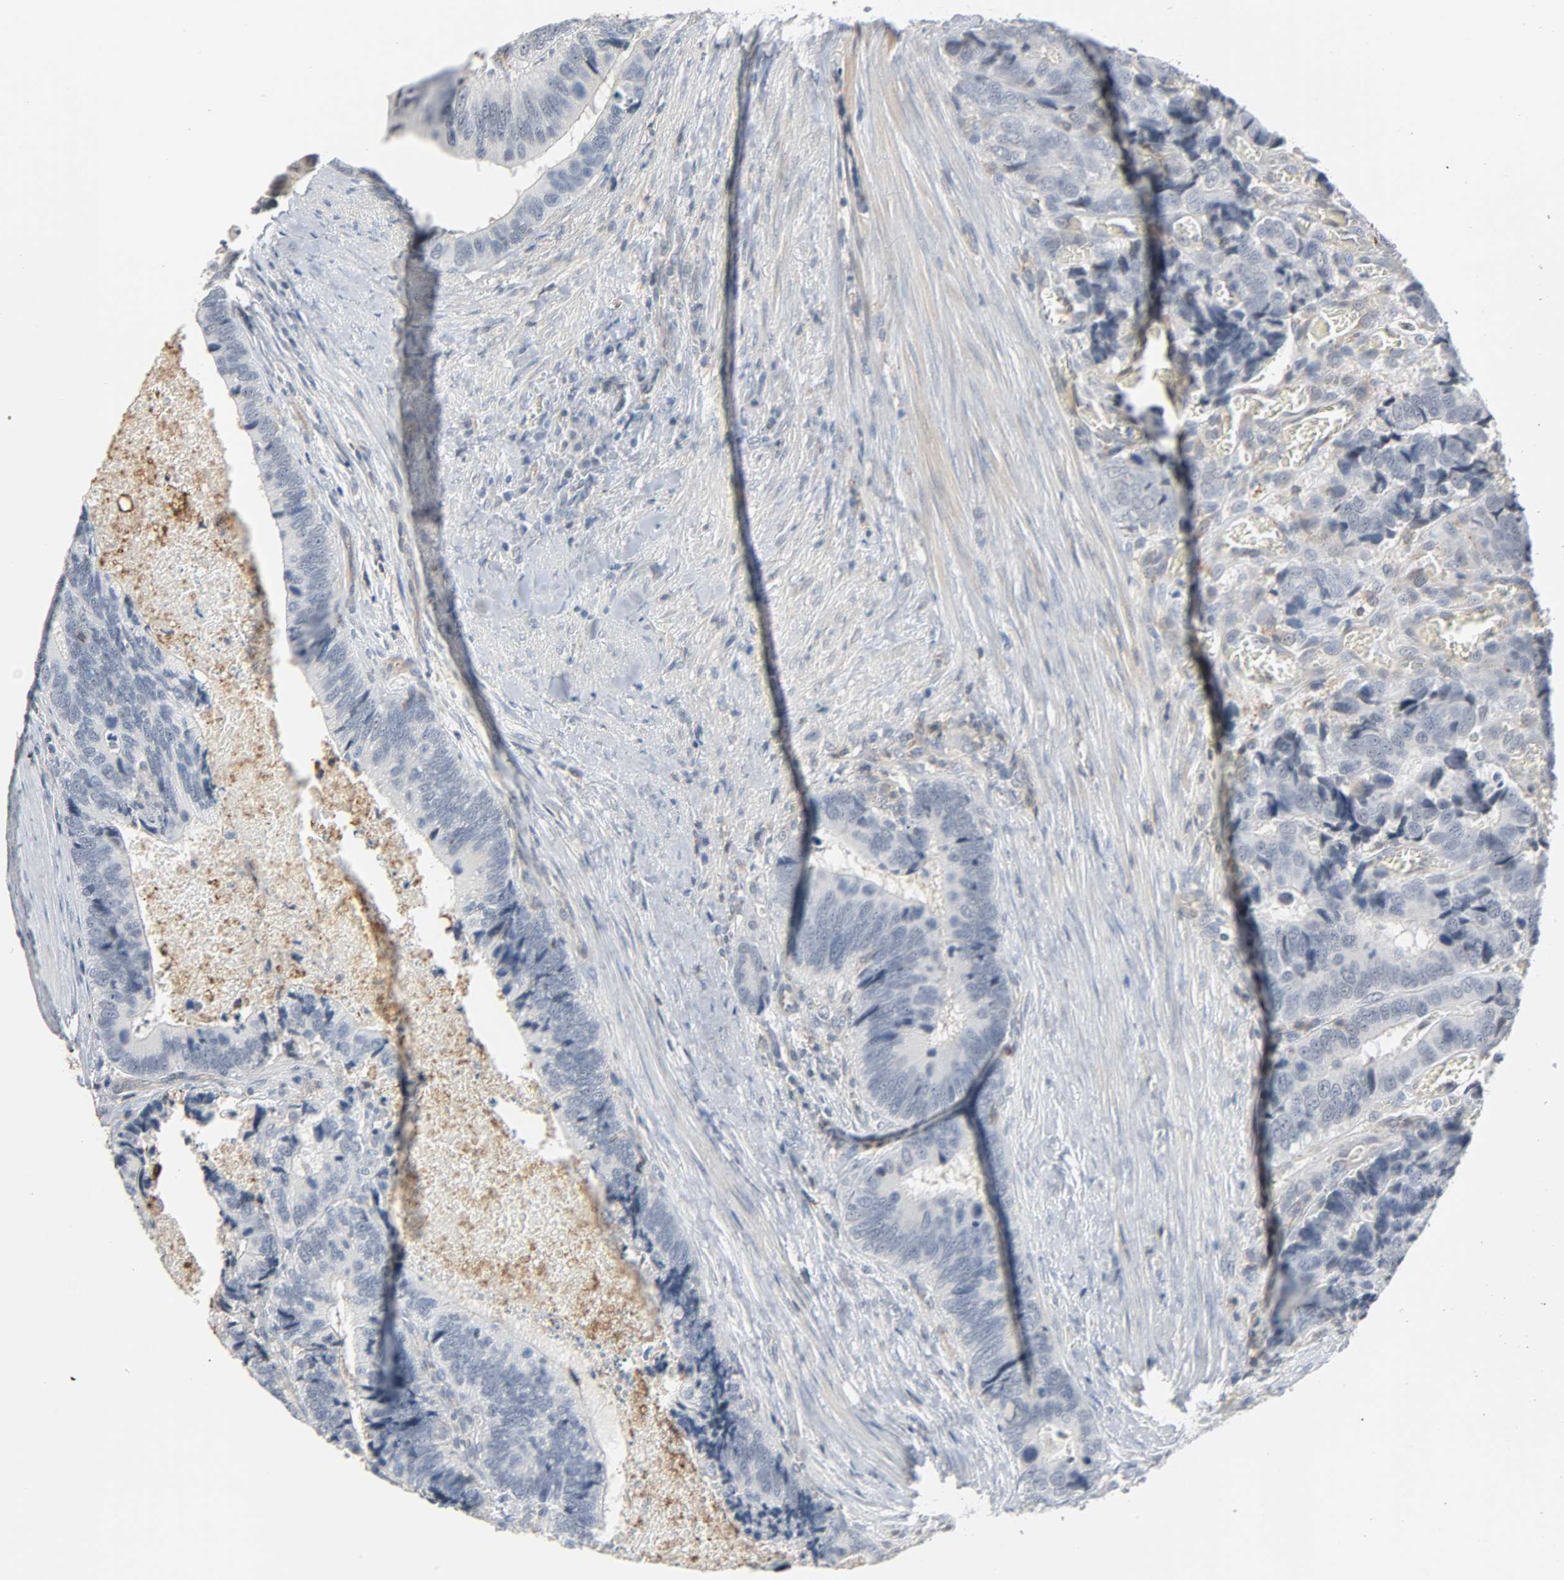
{"staining": {"intensity": "negative", "quantity": "none", "location": "none"}, "tissue": "colorectal cancer", "cell_type": "Tumor cells", "image_type": "cancer", "snomed": [{"axis": "morphology", "description": "Adenocarcinoma, NOS"}, {"axis": "topography", "description": "Colon"}], "caption": "High power microscopy photomicrograph of an IHC image of adenocarcinoma (colorectal), revealing no significant expression in tumor cells.", "gene": "CD4", "patient": {"sex": "male", "age": 72}}